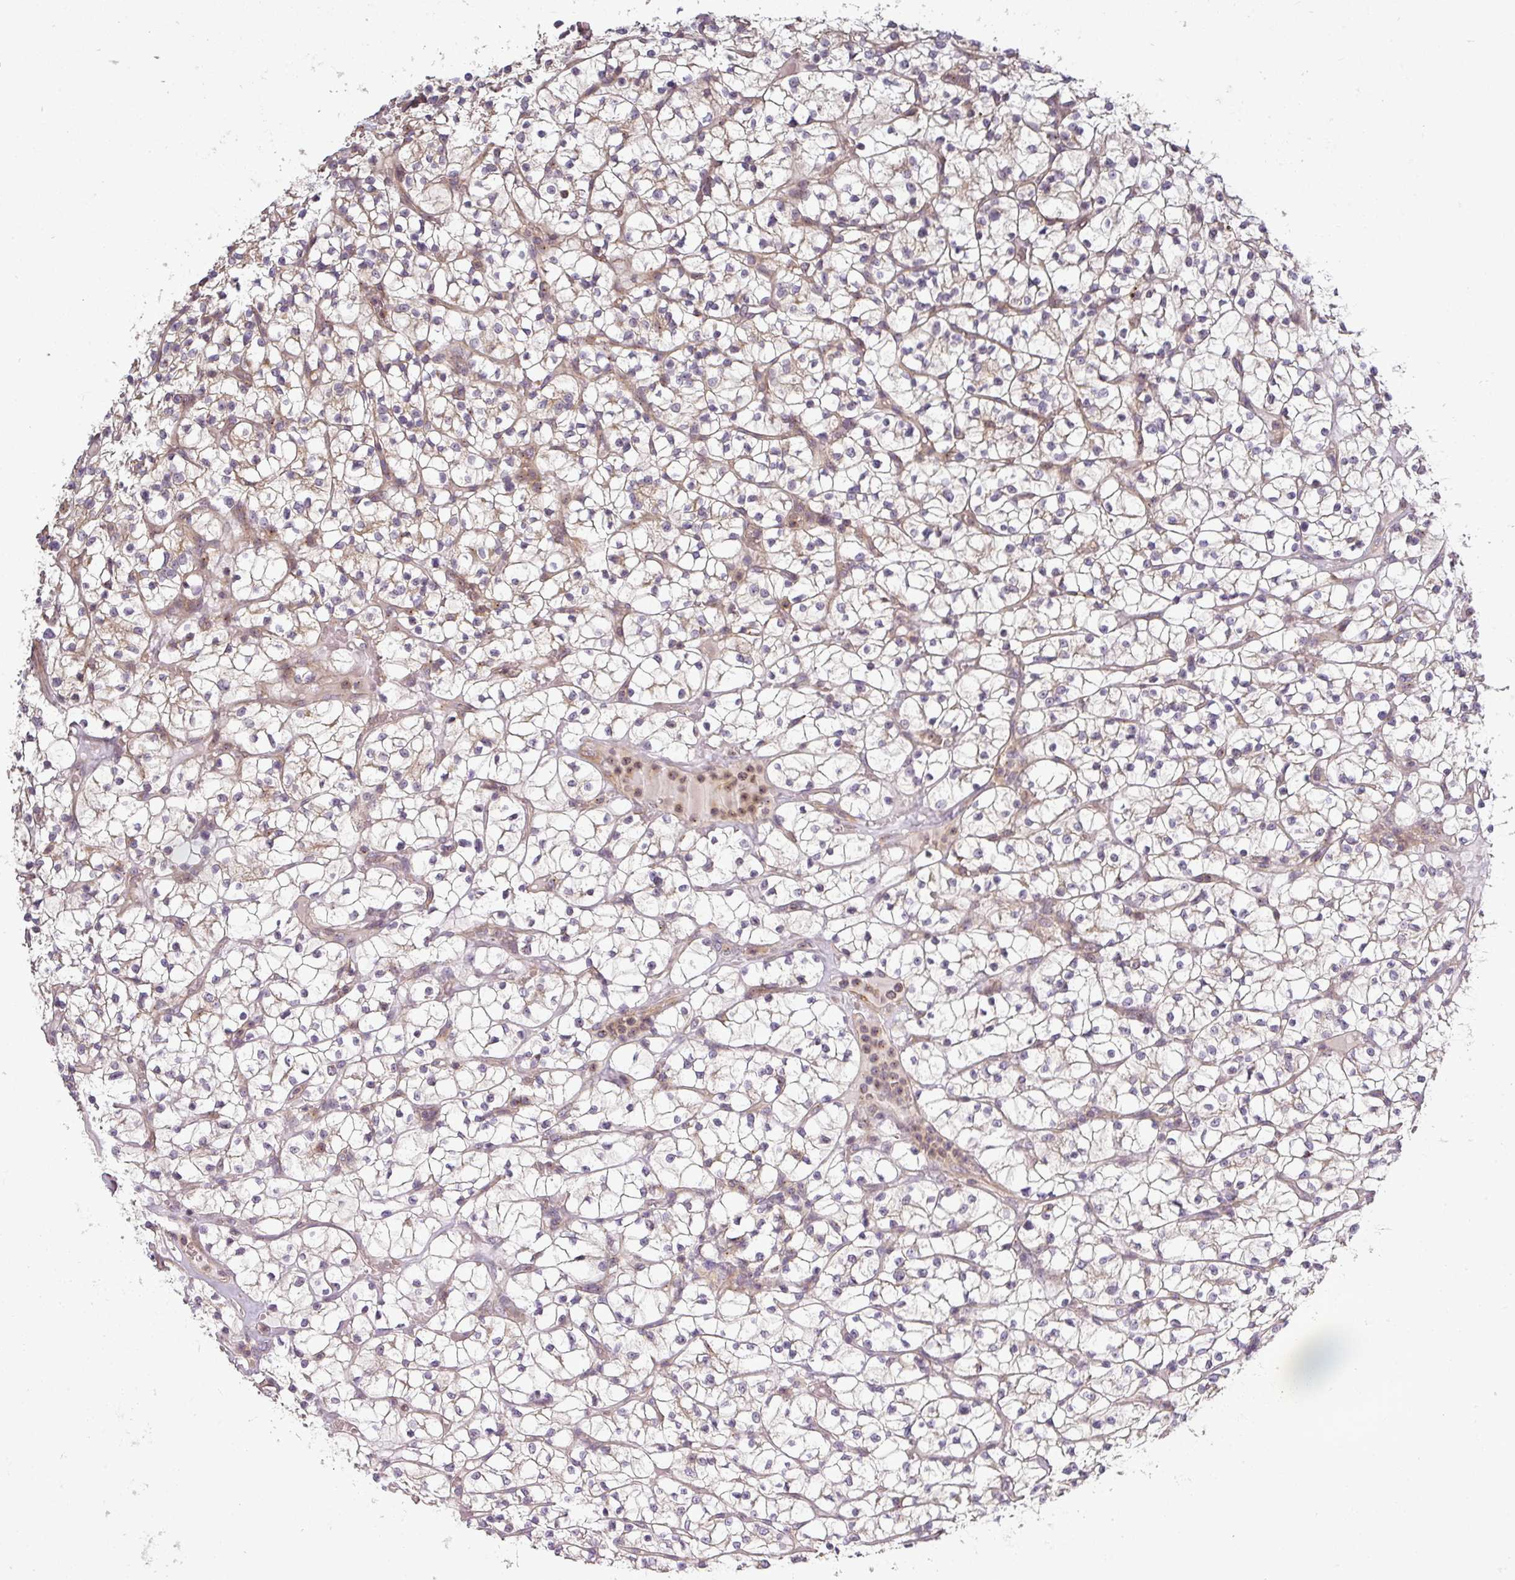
{"staining": {"intensity": "negative", "quantity": "none", "location": "none"}, "tissue": "renal cancer", "cell_type": "Tumor cells", "image_type": "cancer", "snomed": [{"axis": "morphology", "description": "Adenocarcinoma, NOS"}, {"axis": "topography", "description": "Kidney"}], "caption": "Immunohistochemistry (IHC) image of human renal adenocarcinoma stained for a protein (brown), which displays no staining in tumor cells.", "gene": "NIN", "patient": {"sex": "female", "age": 64}}